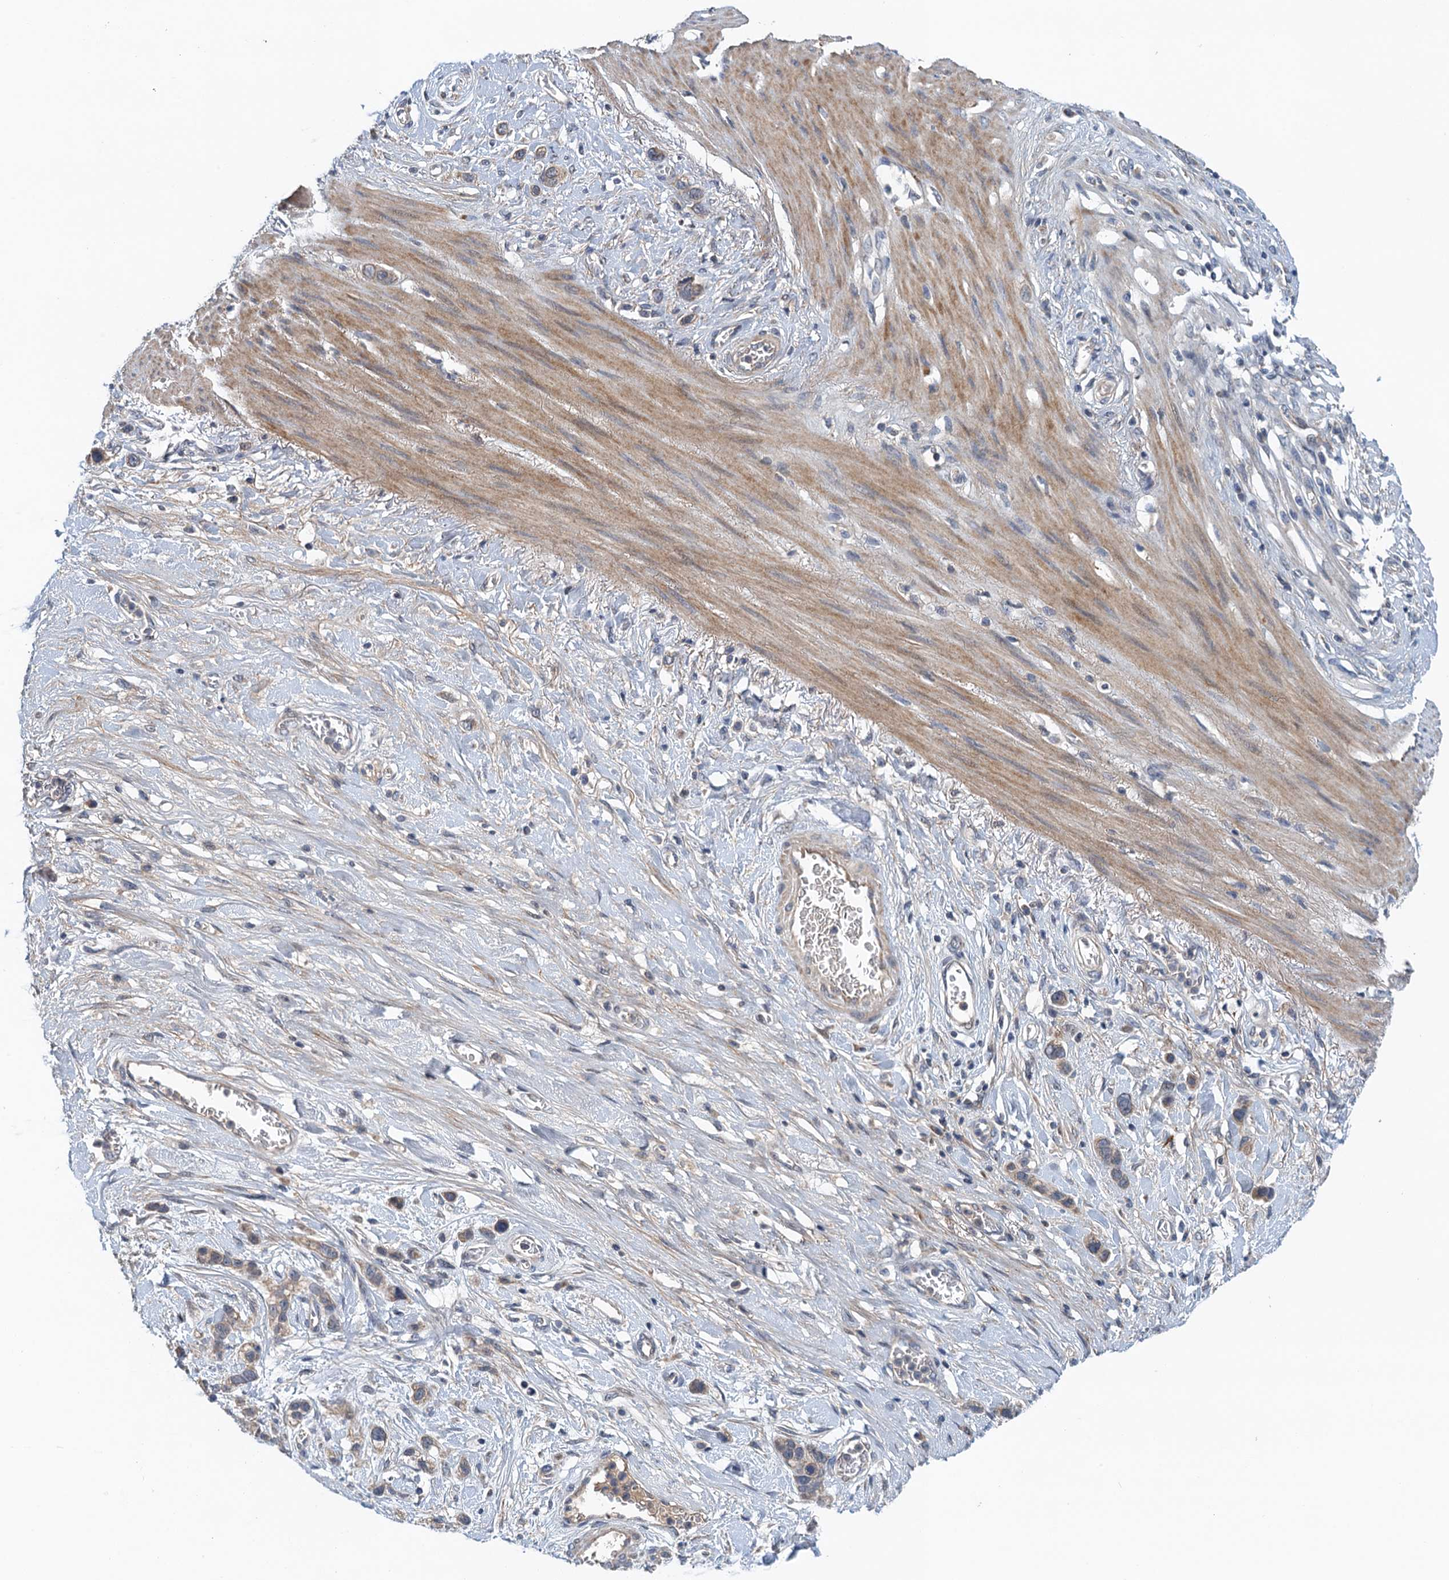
{"staining": {"intensity": "weak", "quantity": "<25%", "location": "cytoplasmic/membranous"}, "tissue": "stomach cancer", "cell_type": "Tumor cells", "image_type": "cancer", "snomed": [{"axis": "morphology", "description": "Adenocarcinoma, NOS"}, {"axis": "morphology", "description": "Adenocarcinoma, High grade"}, {"axis": "topography", "description": "Stomach, upper"}, {"axis": "topography", "description": "Stomach, lower"}], "caption": "DAB immunohistochemical staining of stomach cancer (adenocarcinoma) displays no significant expression in tumor cells. (Immunohistochemistry (ihc), brightfield microscopy, high magnification).", "gene": "MDM1", "patient": {"sex": "female", "age": 65}}